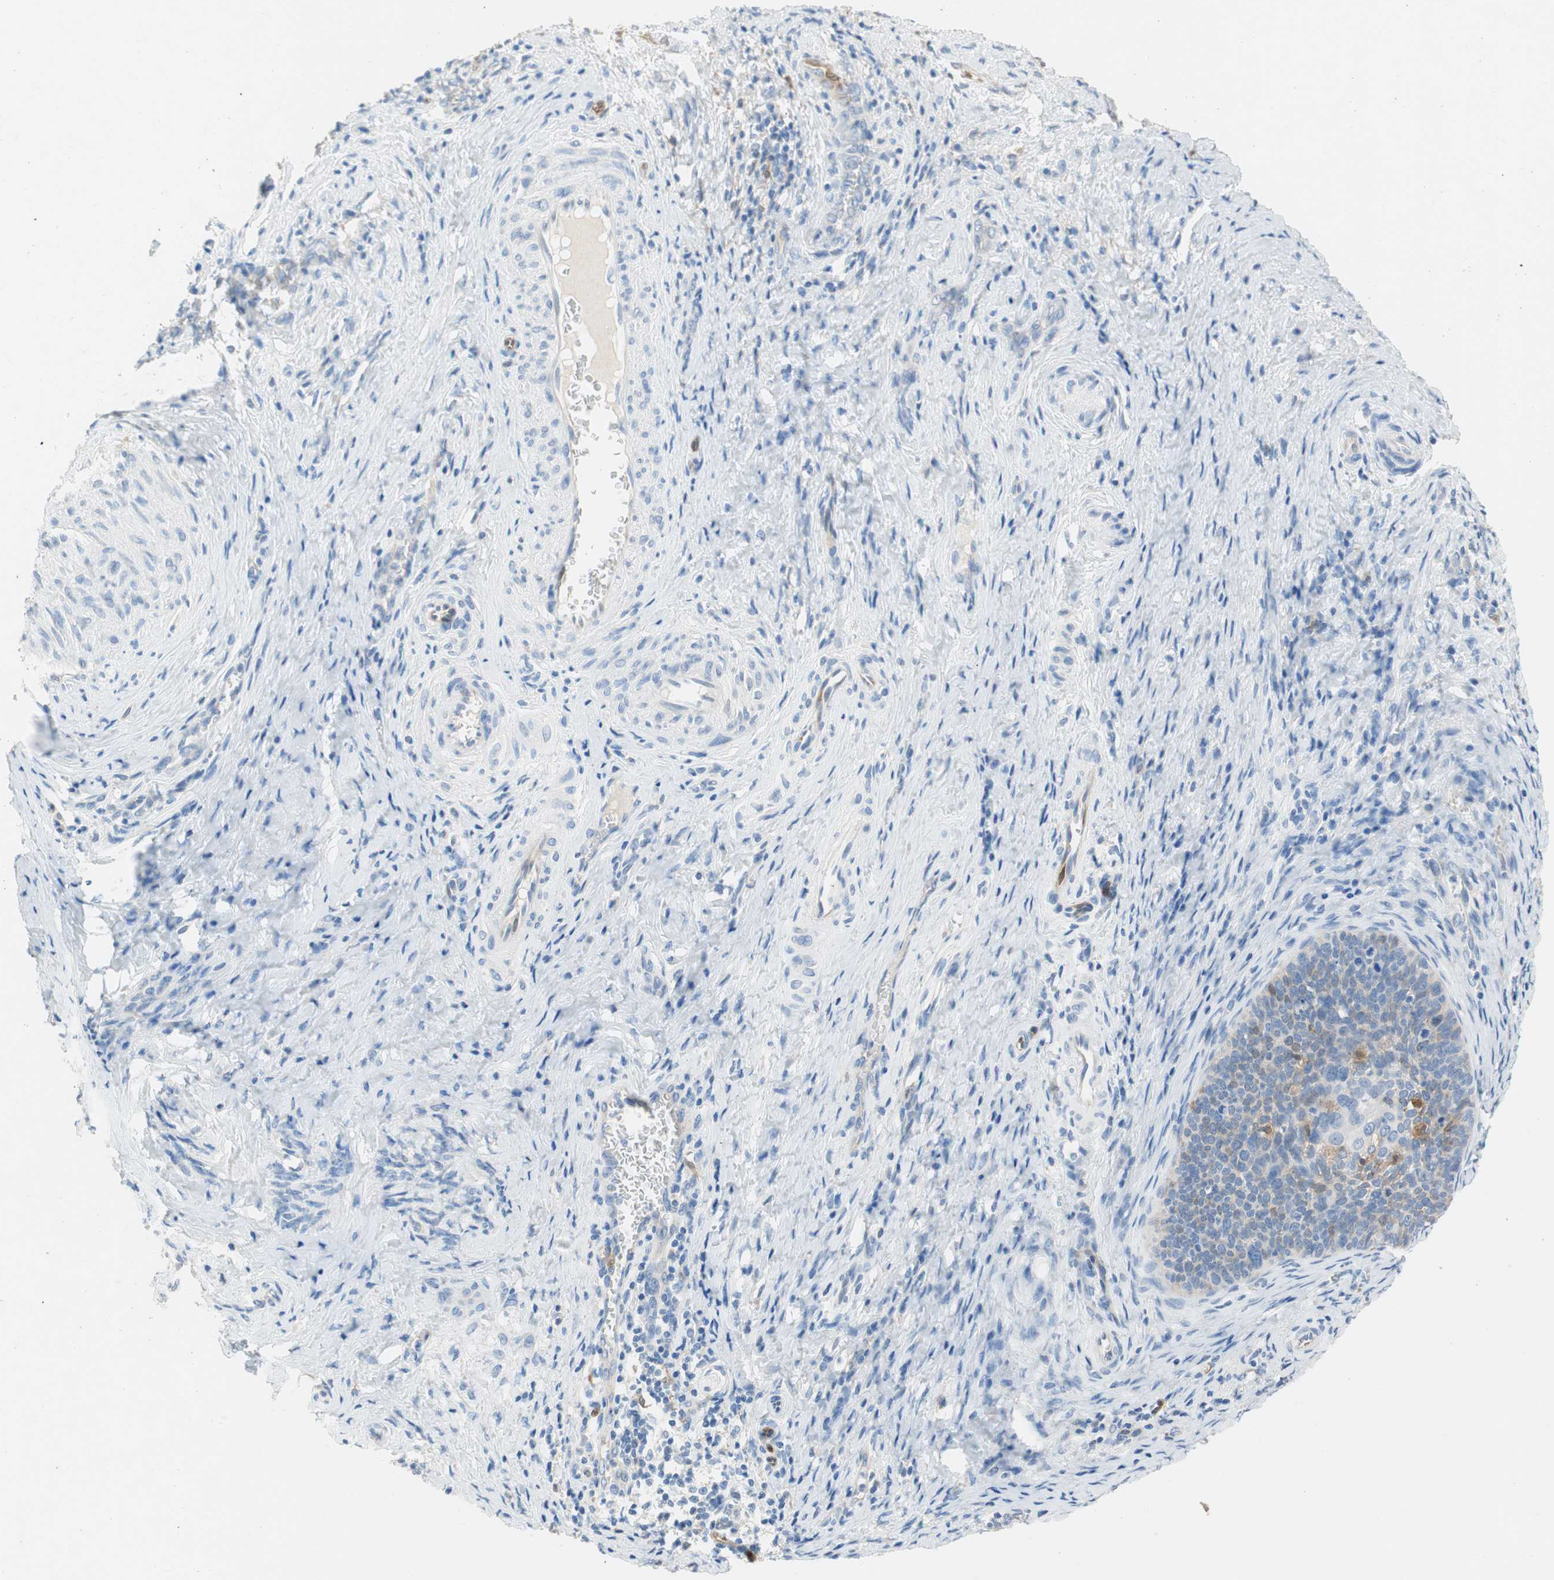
{"staining": {"intensity": "weak", "quantity": "<25%", "location": "cytoplasmic/membranous"}, "tissue": "cervical cancer", "cell_type": "Tumor cells", "image_type": "cancer", "snomed": [{"axis": "morphology", "description": "Squamous cell carcinoma, NOS"}, {"axis": "topography", "description": "Cervix"}], "caption": "Photomicrograph shows no significant protein positivity in tumor cells of cervical cancer. Brightfield microscopy of immunohistochemistry (IHC) stained with DAB (brown) and hematoxylin (blue), captured at high magnification.", "gene": "GLUL", "patient": {"sex": "female", "age": 33}}